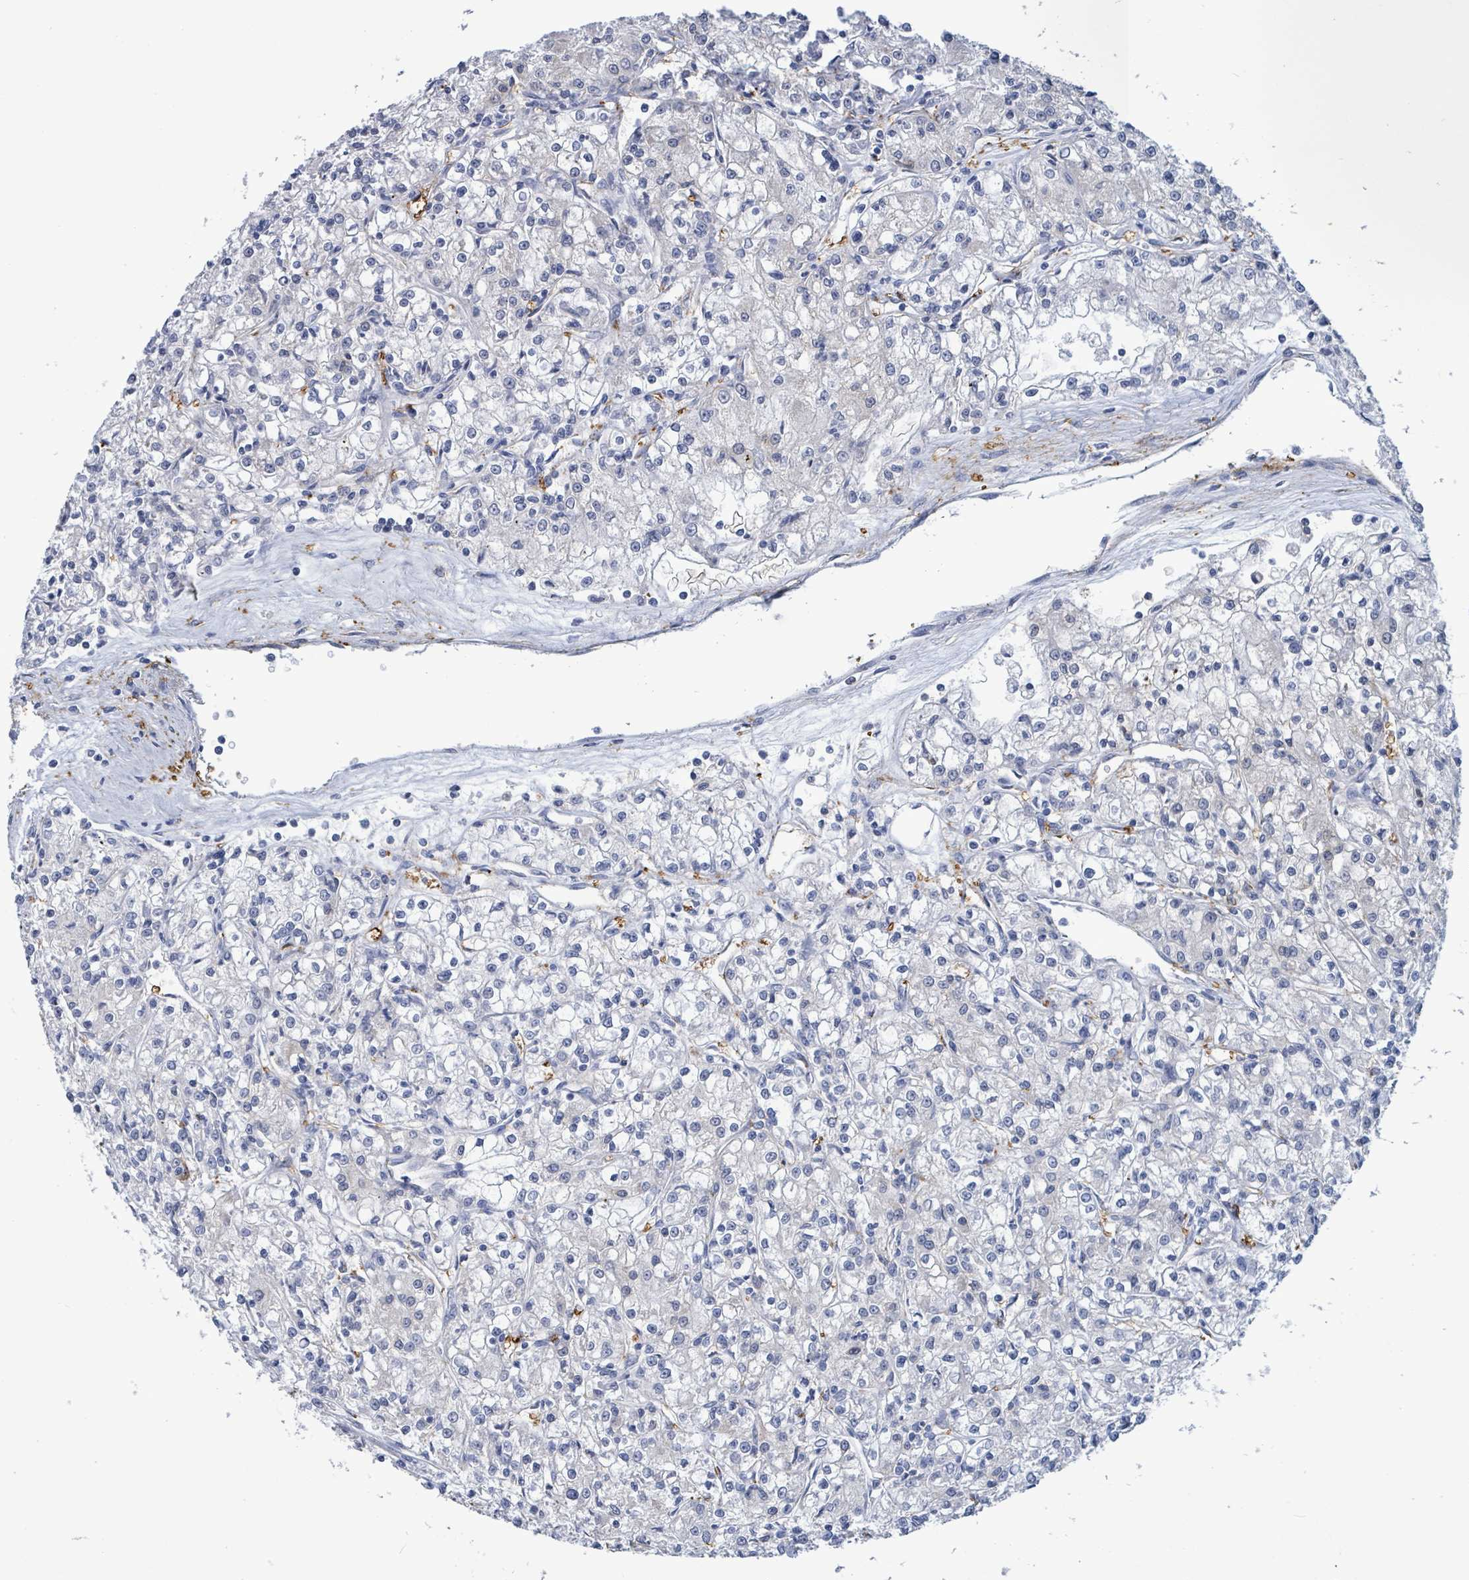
{"staining": {"intensity": "negative", "quantity": "none", "location": "none"}, "tissue": "renal cancer", "cell_type": "Tumor cells", "image_type": "cancer", "snomed": [{"axis": "morphology", "description": "Adenocarcinoma, NOS"}, {"axis": "topography", "description": "Kidney"}], "caption": "Immunohistochemical staining of adenocarcinoma (renal) displays no significant expression in tumor cells. Nuclei are stained in blue.", "gene": "PRKRIP1", "patient": {"sex": "female", "age": 59}}